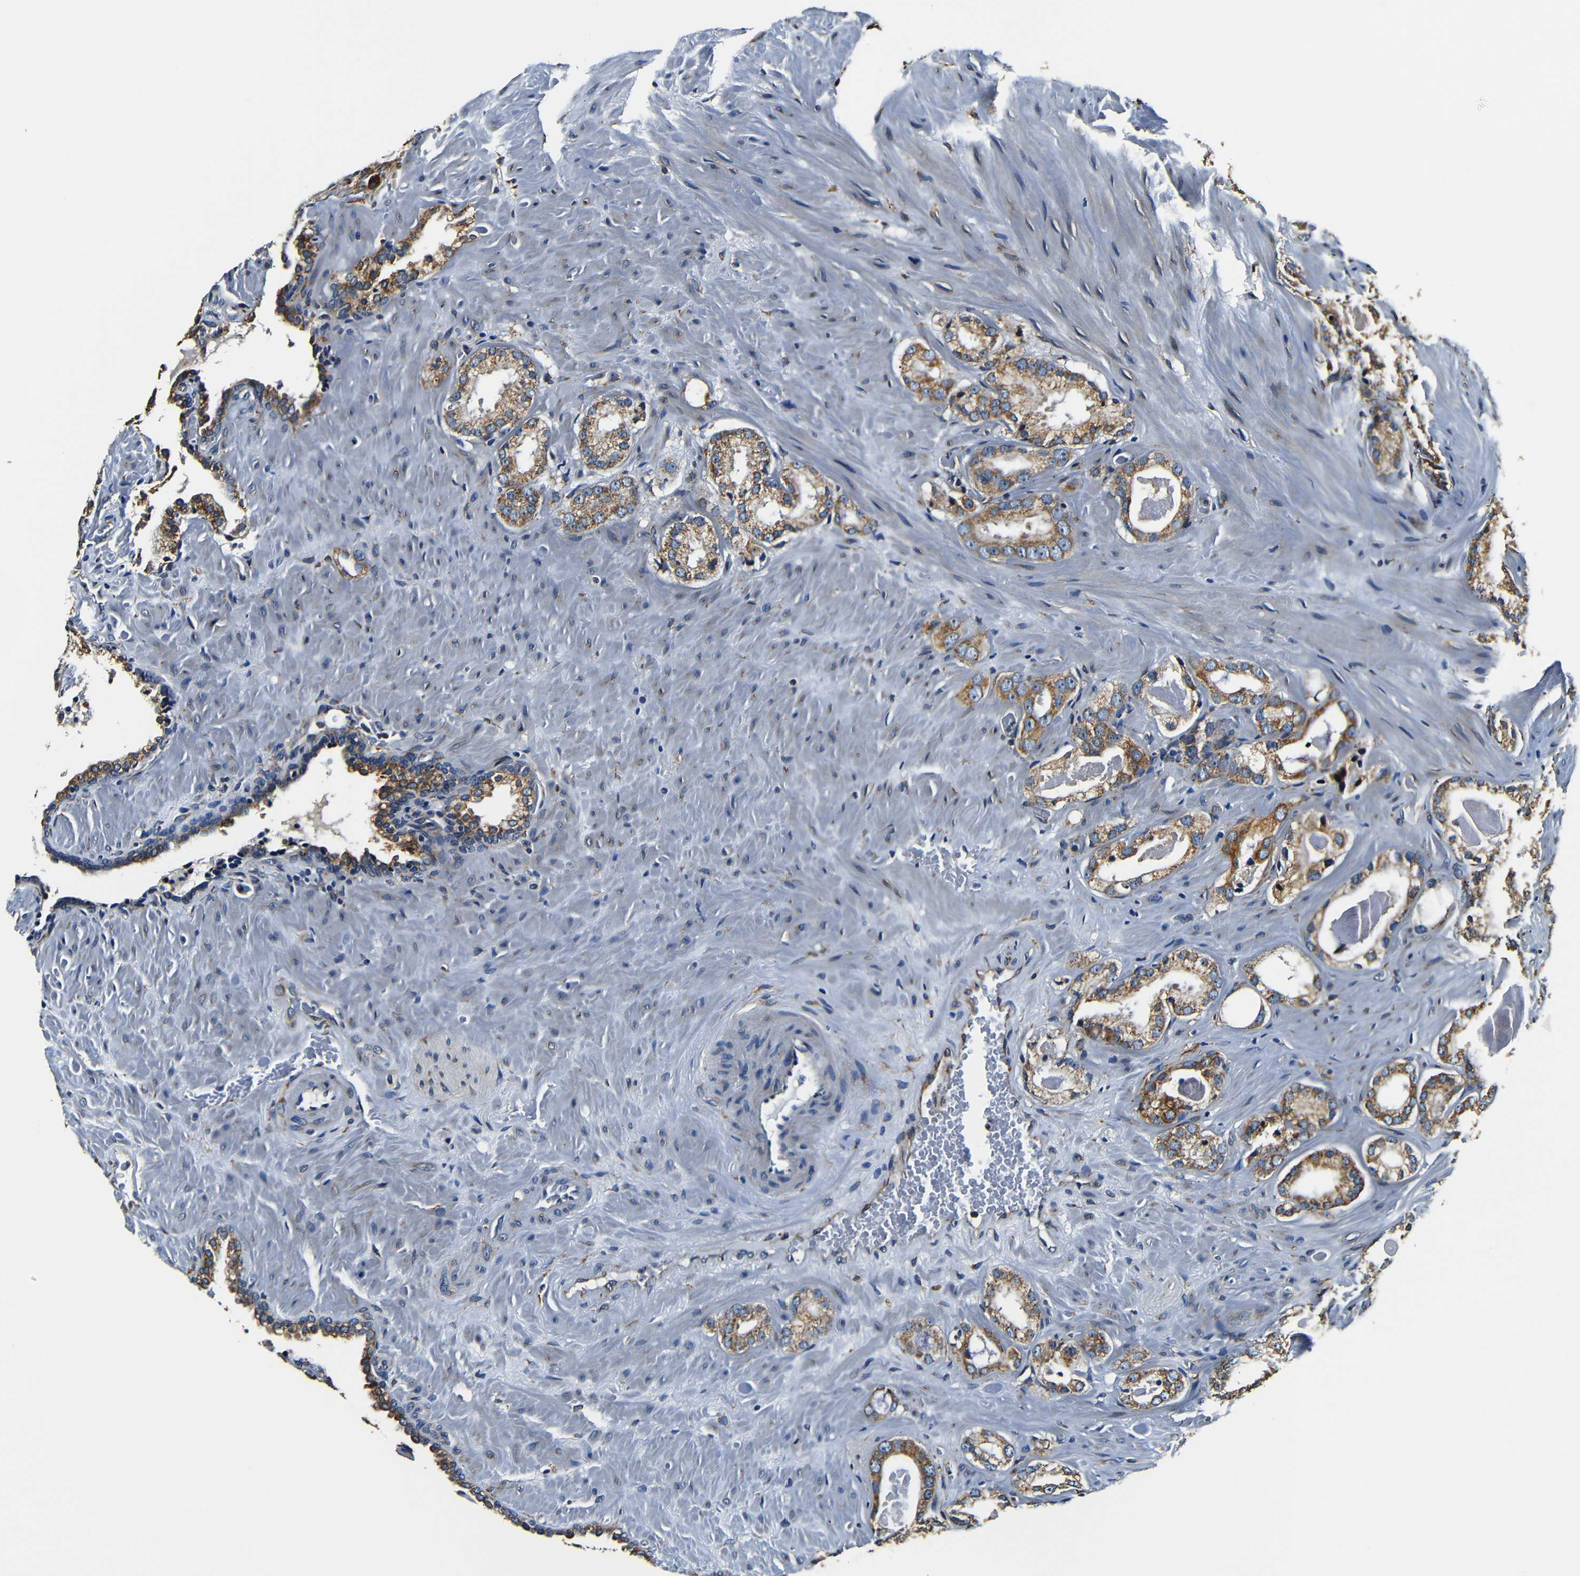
{"staining": {"intensity": "moderate", "quantity": ">75%", "location": "cytoplasmic/membranous"}, "tissue": "prostate cancer", "cell_type": "Tumor cells", "image_type": "cancer", "snomed": [{"axis": "morphology", "description": "Adenocarcinoma, High grade"}, {"axis": "topography", "description": "Prostate"}], "caption": "Protein analysis of adenocarcinoma (high-grade) (prostate) tissue shows moderate cytoplasmic/membranous staining in about >75% of tumor cells.", "gene": "RRBP1", "patient": {"sex": "male", "age": 64}}